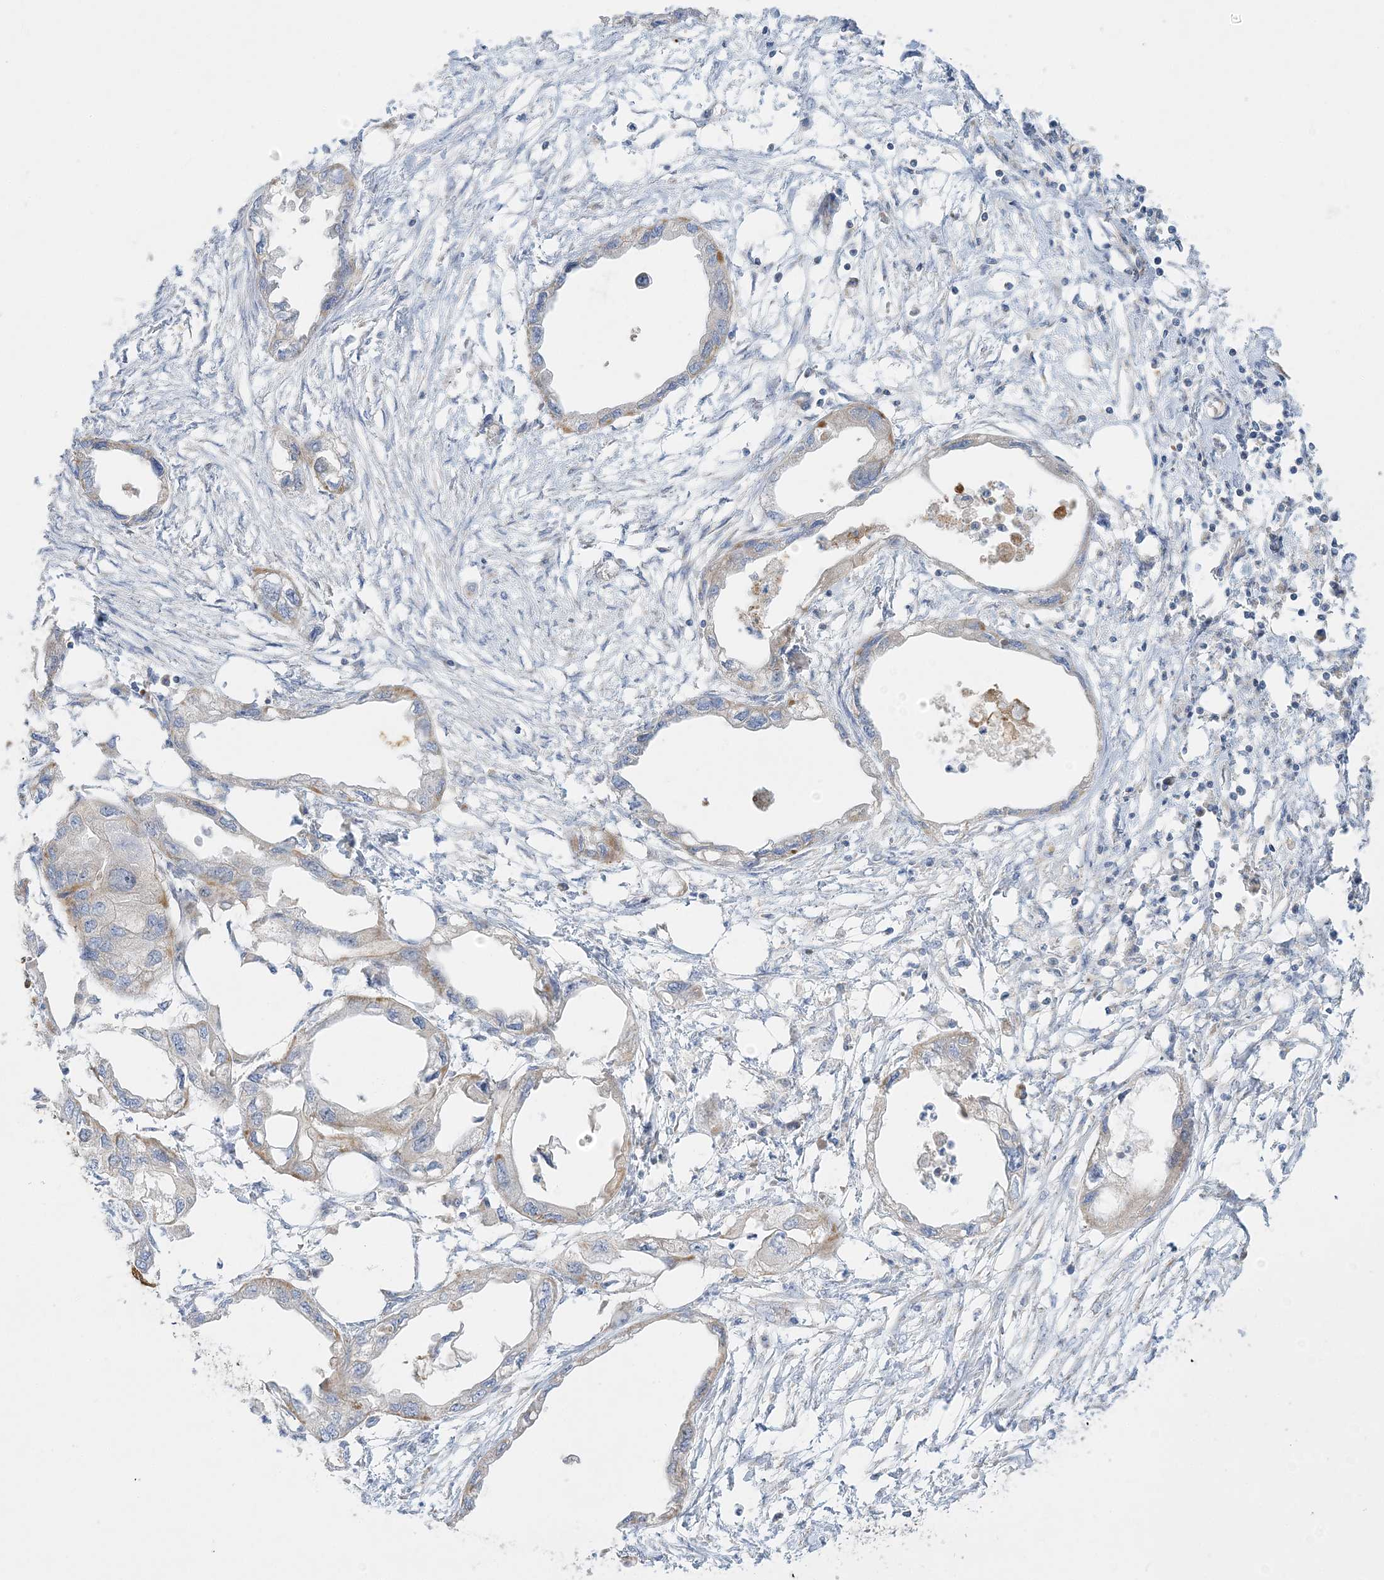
{"staining": {"intensity": "weak", "quantity": "<25%", "location": "cytoplasmic/membranous"}, "tissue": "endometrial cancer", "cell_type": "Tumor cells", "image_type": "cancer", "snomed": [{"axis": "morphology", "description": "Adenocarcinoma, NOS"}, {"axis": "morphology", "description": "Adenocarcinoma, metastatic, NOS"}, {"axis": "topography", "description": "Adipose tissue"}, {"axis": "topography", "description": "Endometrium"}], "caption": "This is an IHC micrograph of endometrial cancer. There is no staining in tumor cells.", "gene": "TBC1D14", "patient": {"sex": "female", "age": 67}}